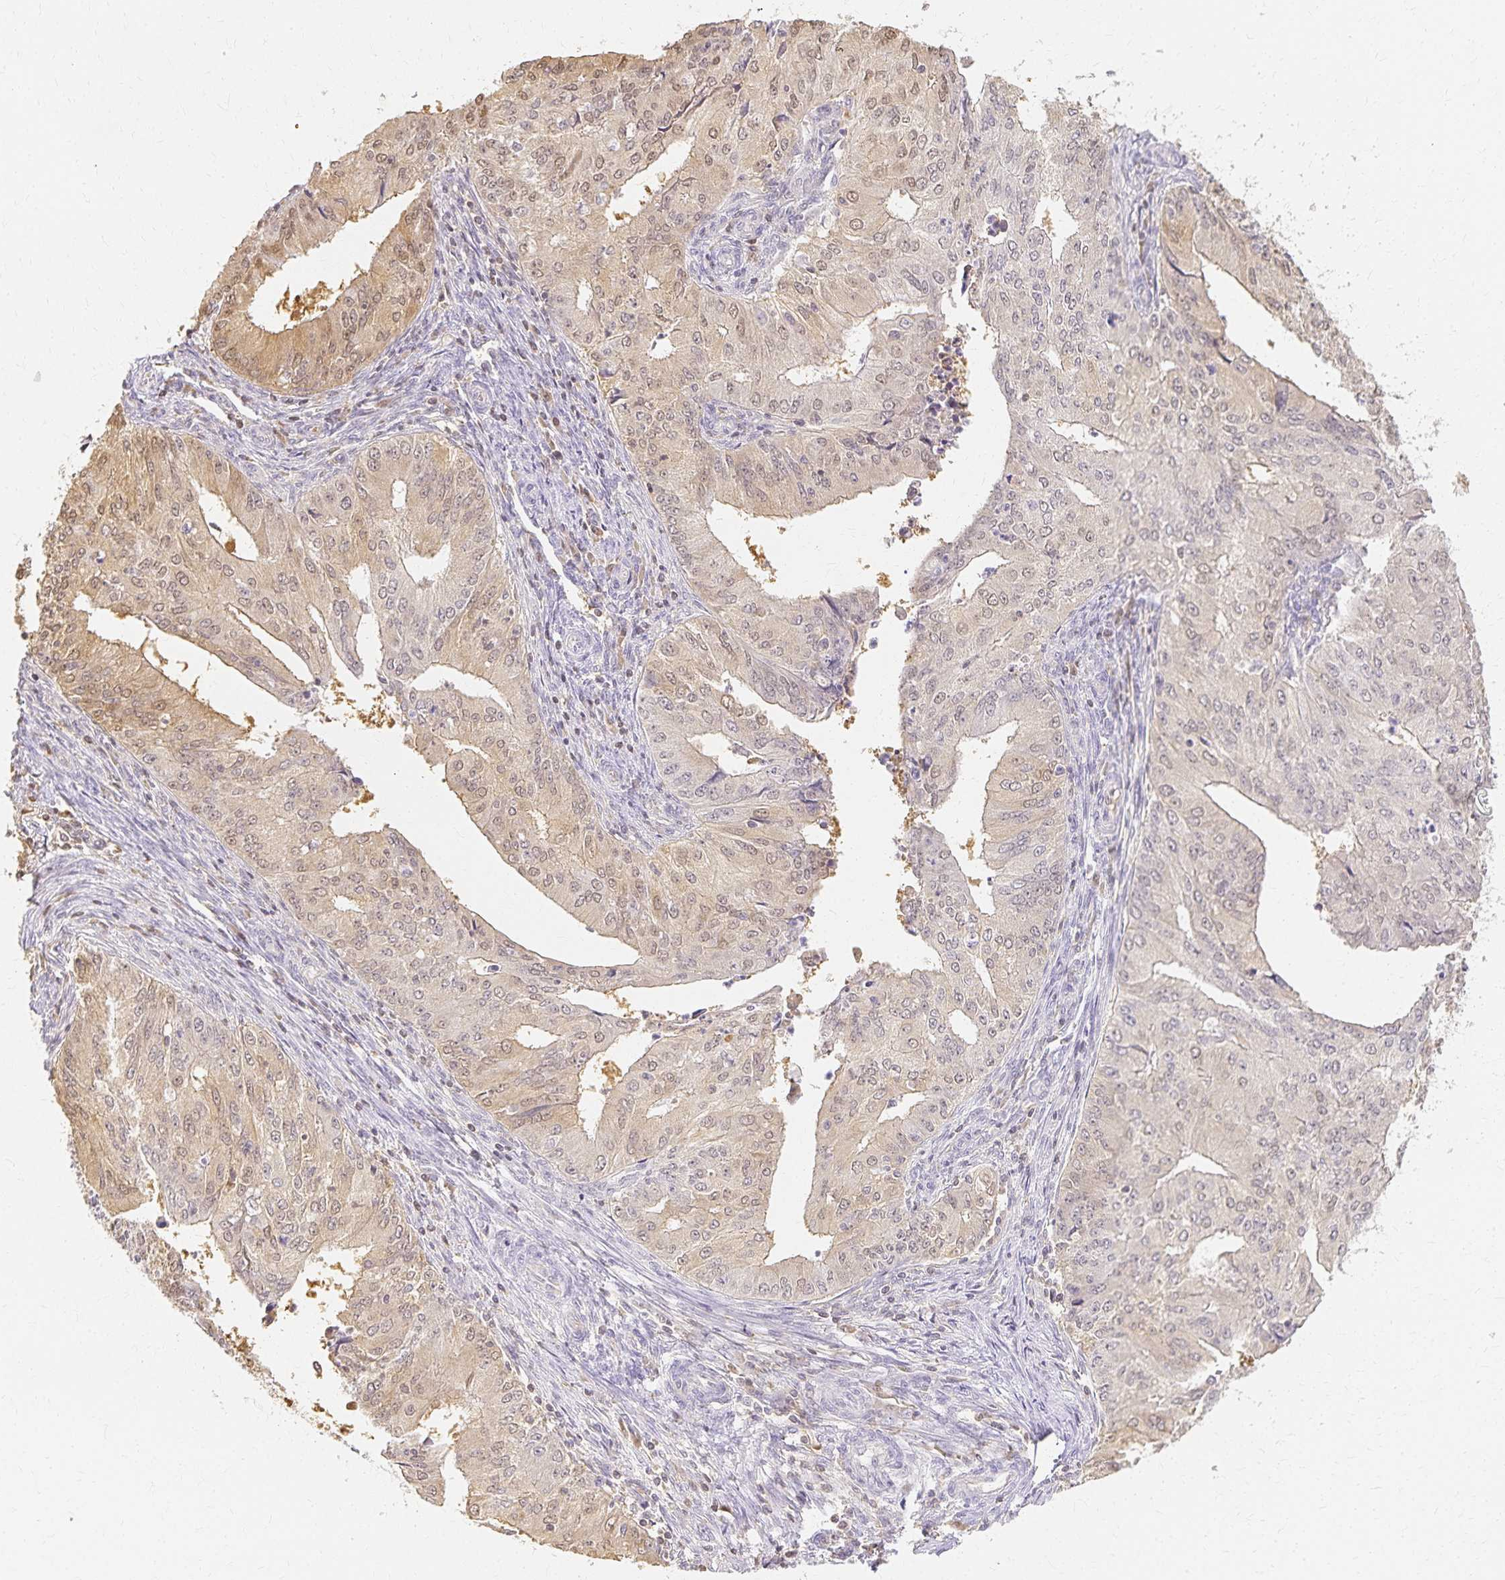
{"staining": {"intensity": "weak", "quantity": "25%-75%", "location": "cytoplasmic/membranous,nuclear"}, "tissue": "endometrial cancer", "cell_type": "Tumor cells", "image_type": "cancer", "snomed": [{"axis": "morphology", "description": "Adenocarcinoma, NOS"}, {"axis": "topography", "description": "Endometrium"}], "caption": "Endometrial cancer tissue demonstrates weak cytoplasmic/membranous and nuclear expression in approximately 25%-75% of tumor cells The protein is shown in brown color, while the nuclei are stained blue.", "gene": "AZGP1", "patient": {"sex": "female", "age": 50}}